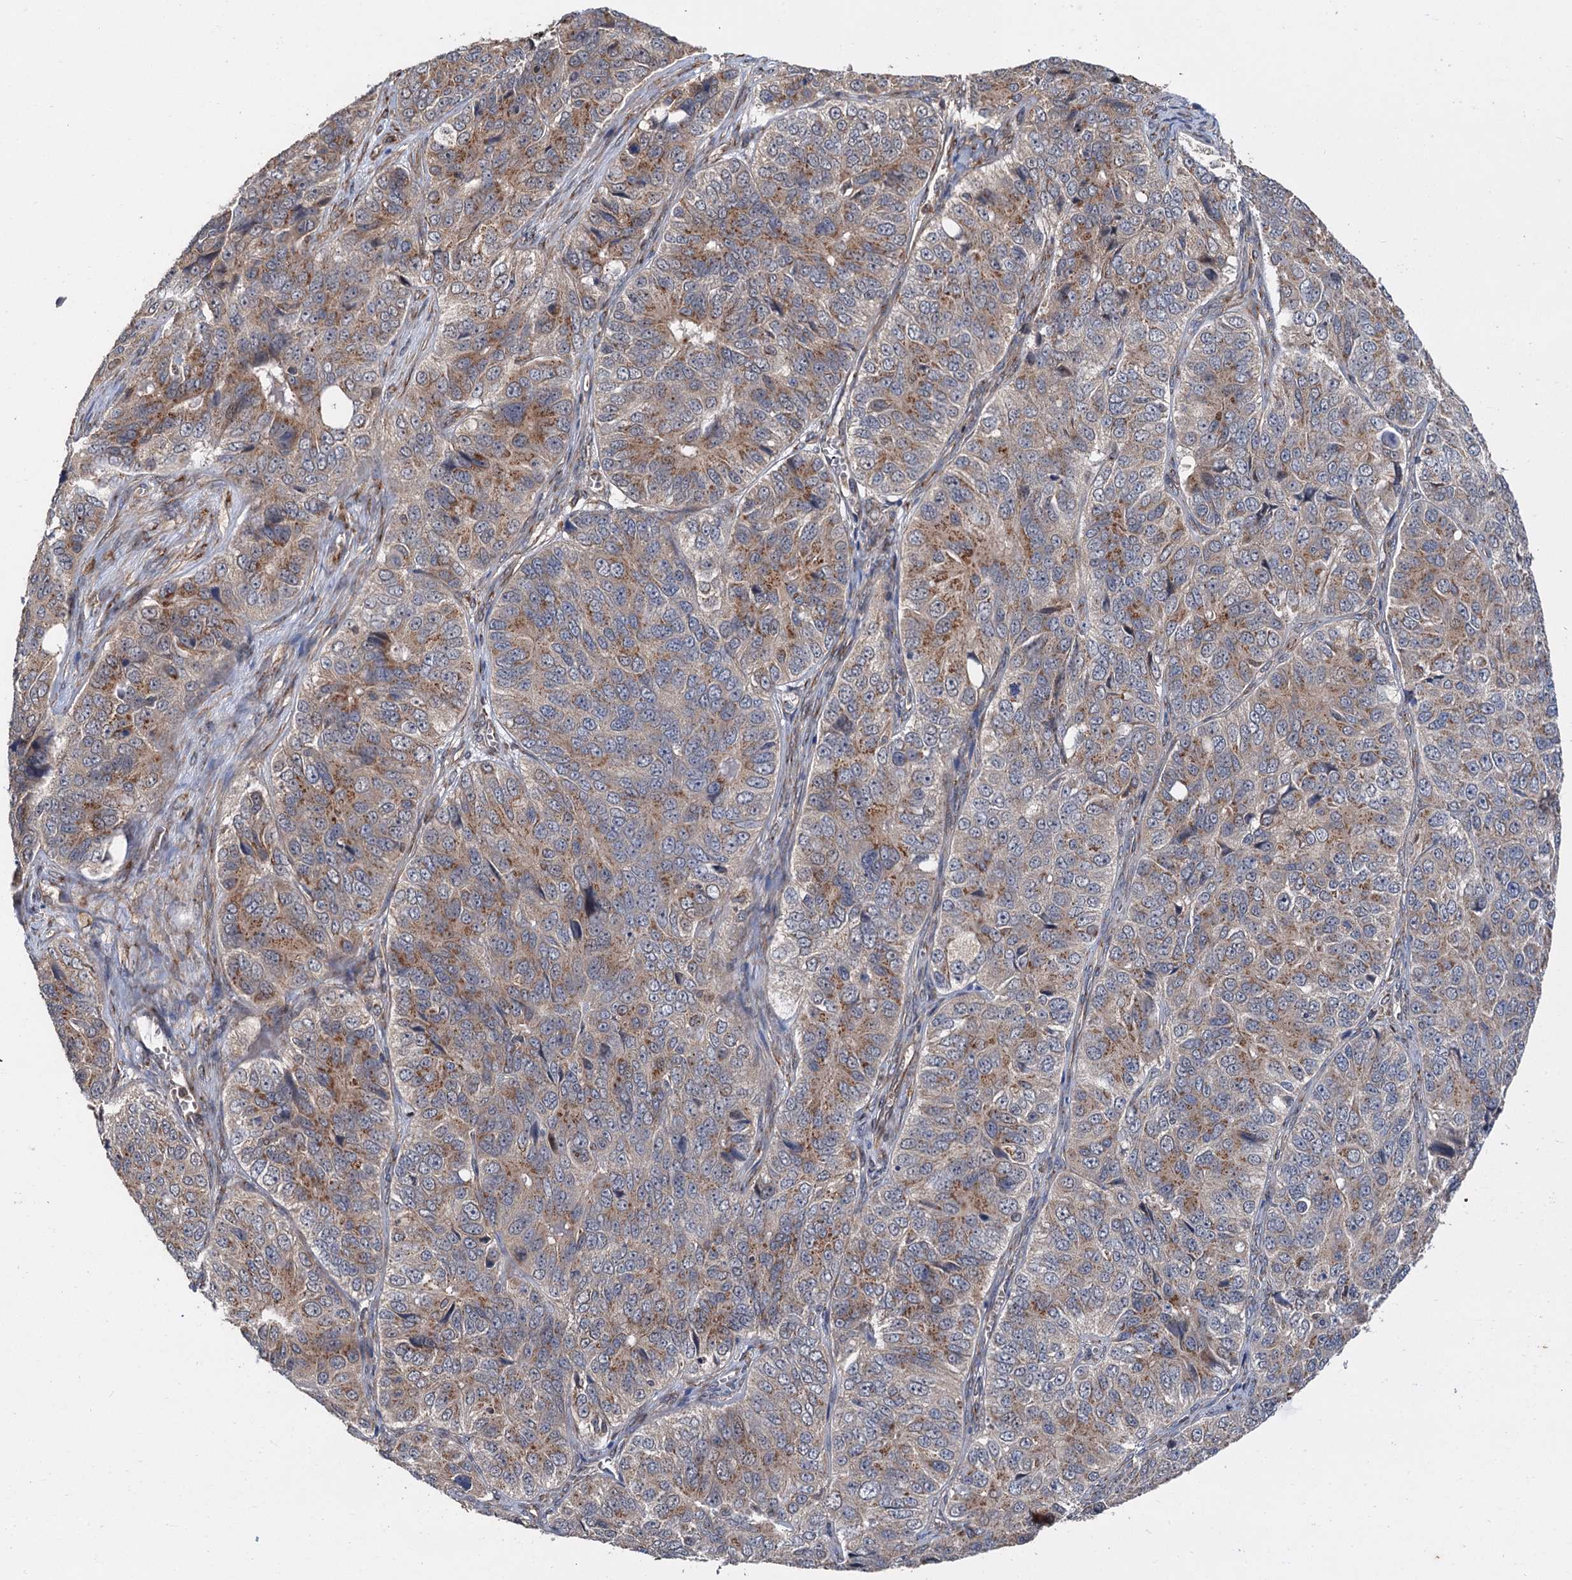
{"staining": {"intensity": "moderate", "quantity": "25%-75%", "location": "cytoplasmic/membranous"}, "tissue": "ovarian cancer", "cell_type": "Tumor cells", "image_type": "cancer", "snomed": [{"axis": "morphology", "description": "Carcinoma, endometroid"}, {"axis": "topography", "description": "Ovary"}], "caption": "Brown immunohistochemical staining in human endometroid carcinoma (ovarian) exhibits moderate cytoplasmic/membranous positivity in about 25%-75% of tumor cells.", "gene": "ANKRD26", "patient": {"sex": "female", "age": 51}}